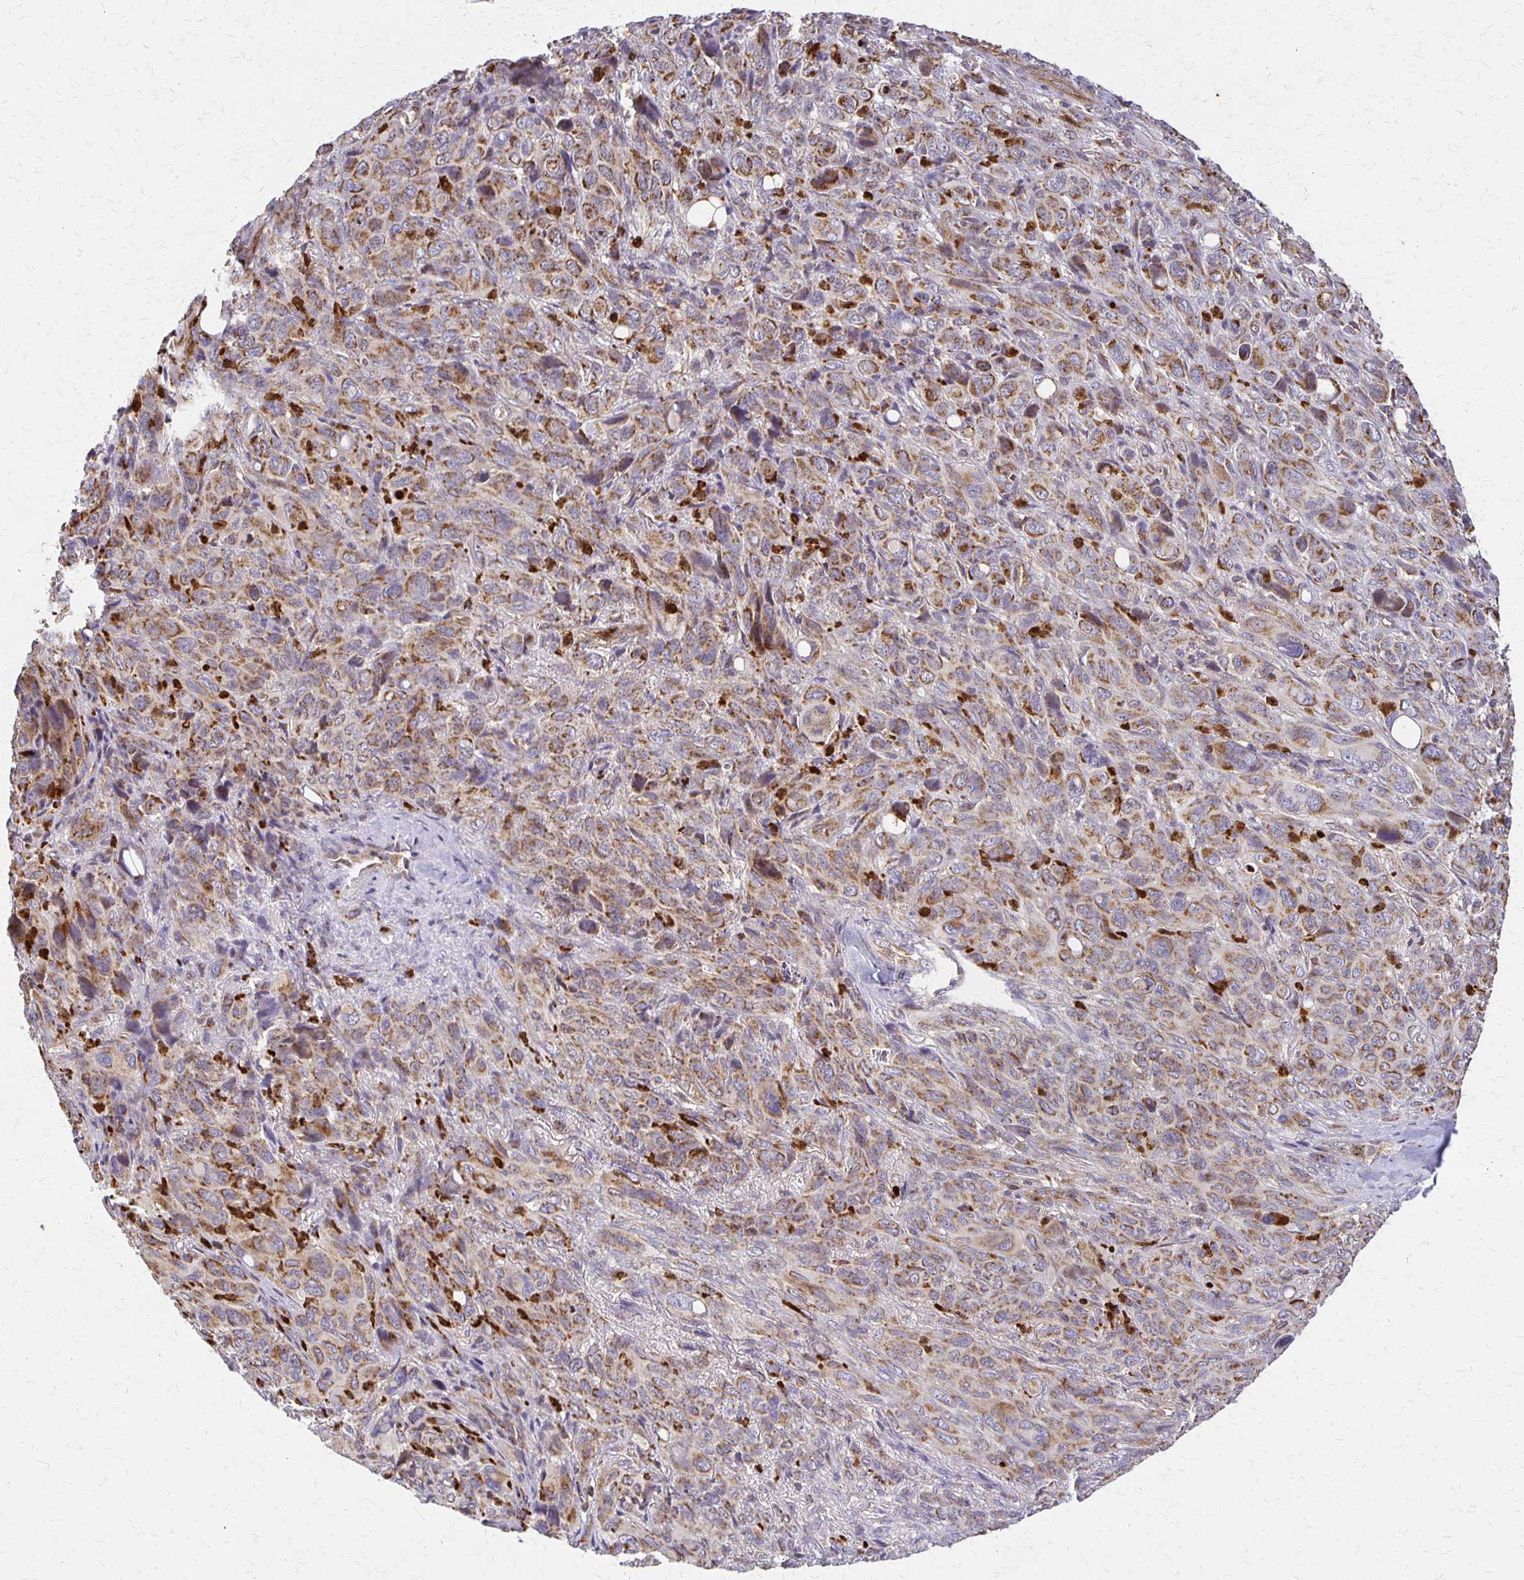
{"staining": {"intensity": "moderate", "quantity": "25%-75%", "location": "cytoplasmic/membranous"}, "tissue": "melanoma", "cell_type": "Tumor cells", "image_type": "cancer", "snomed": [{"axis": "morphology", "description": "Malignant melanoma, Metastatic site"}, {"axis": "topography", "description": "Lung"}], "caption": "Protein staining demonstrates moderate cytoplasmic/membranous staining in approximately 25%-75% of tumor cells in melanoma.", "gene": "EIF4EBP2", "patient": {"sex": "male", "age": 48}}